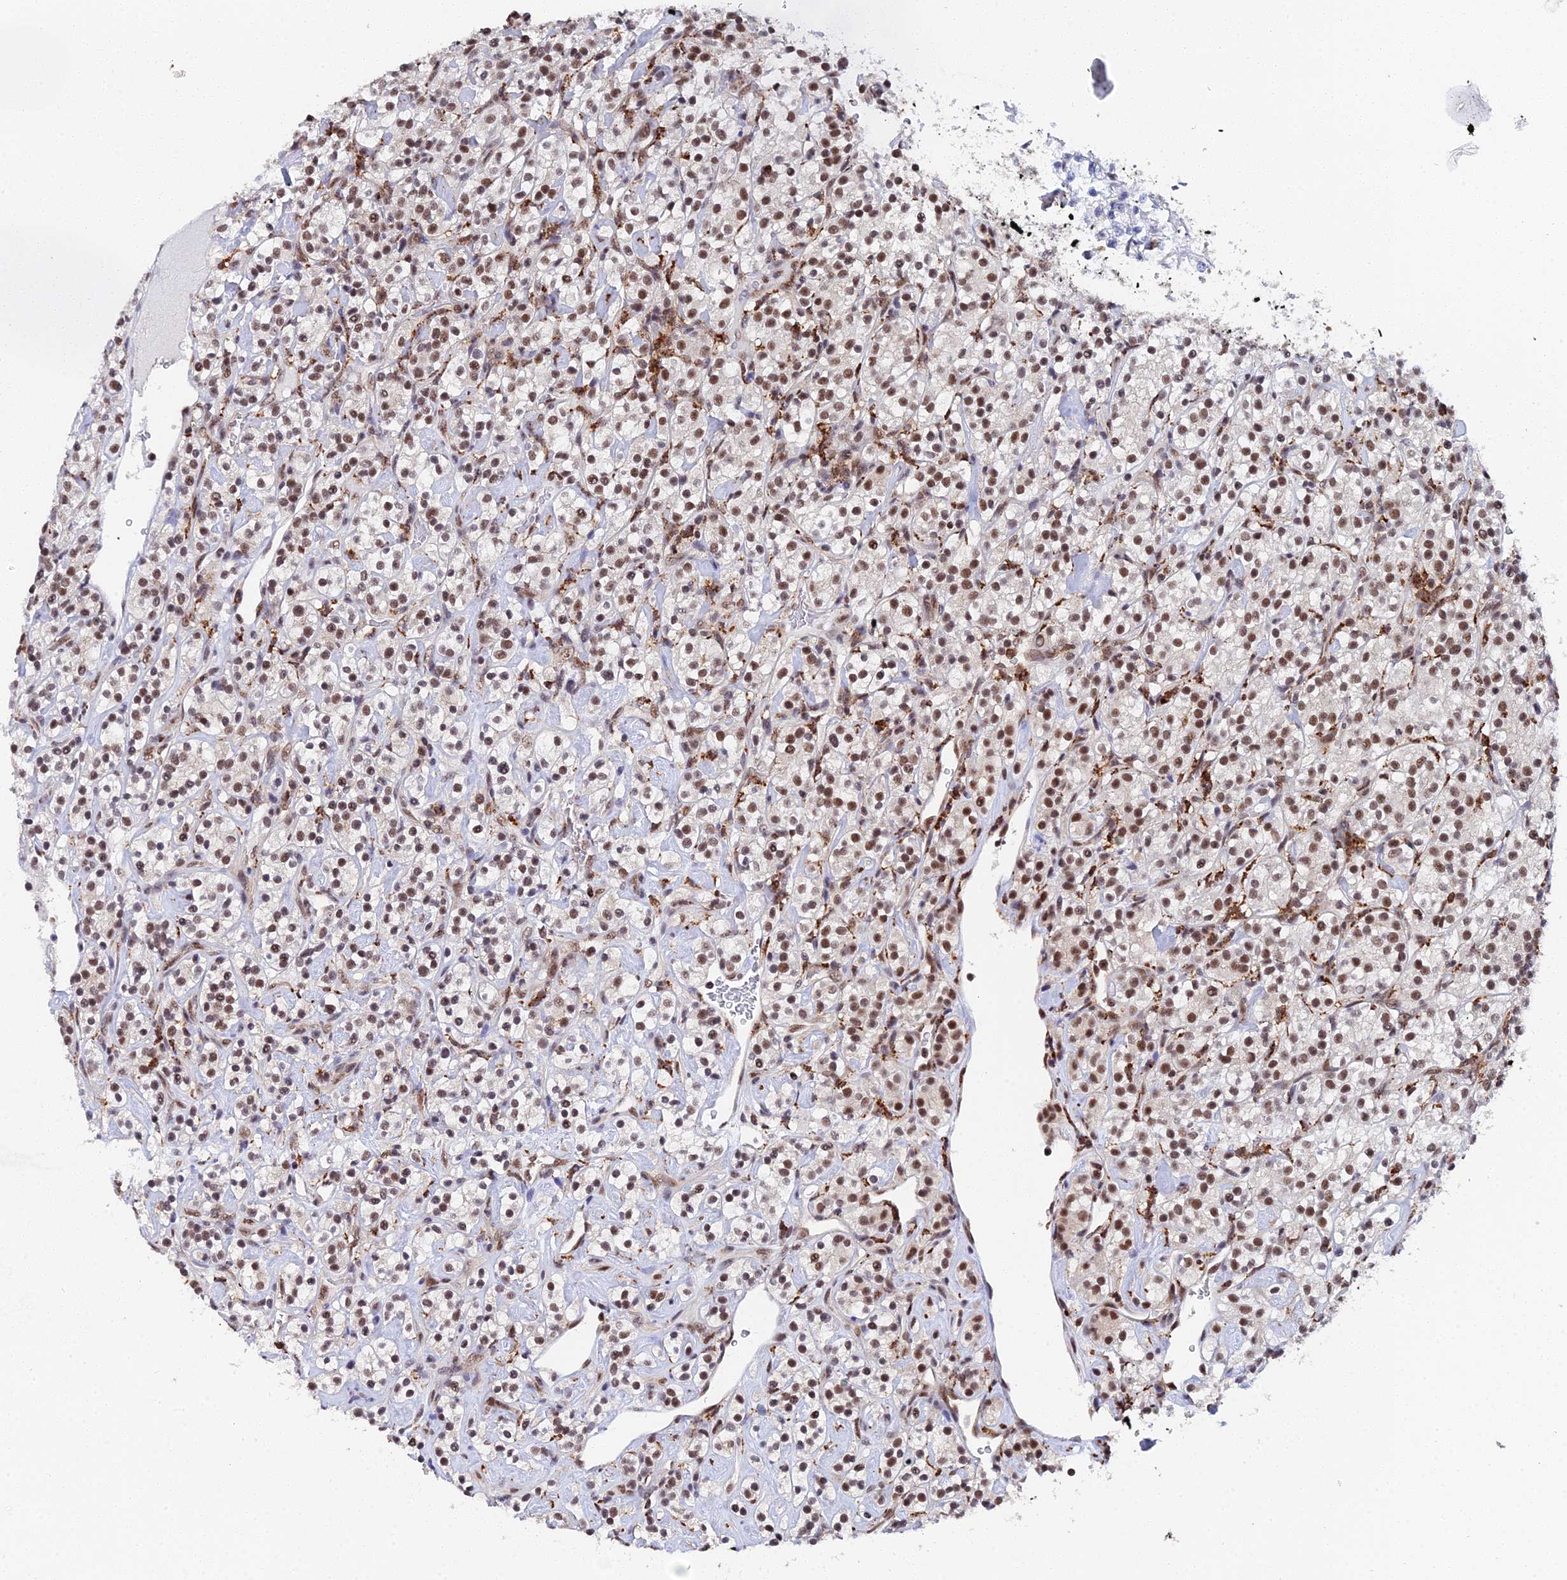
{"staining": {"intensity": "moderate", "quantity": ">75%", "location": "nuclear"}, "tissue": "renal cancer", "cell_type": "Tumor cells", "image_type": "cancer", "snomed": [{"axis": "morphology", "description": "Adenocarcinoma, NOS"}, {"axis": "topography", "description": "Kidney"}], "caption": "Adenocarcinoma (renal) tissue shows moderate nuclear positivity in approximately >75% of tumor cells, visualized by immunohistochemistry.", "gene": "MAGOHB", "patient": {"sex": "male", "age": 77}}